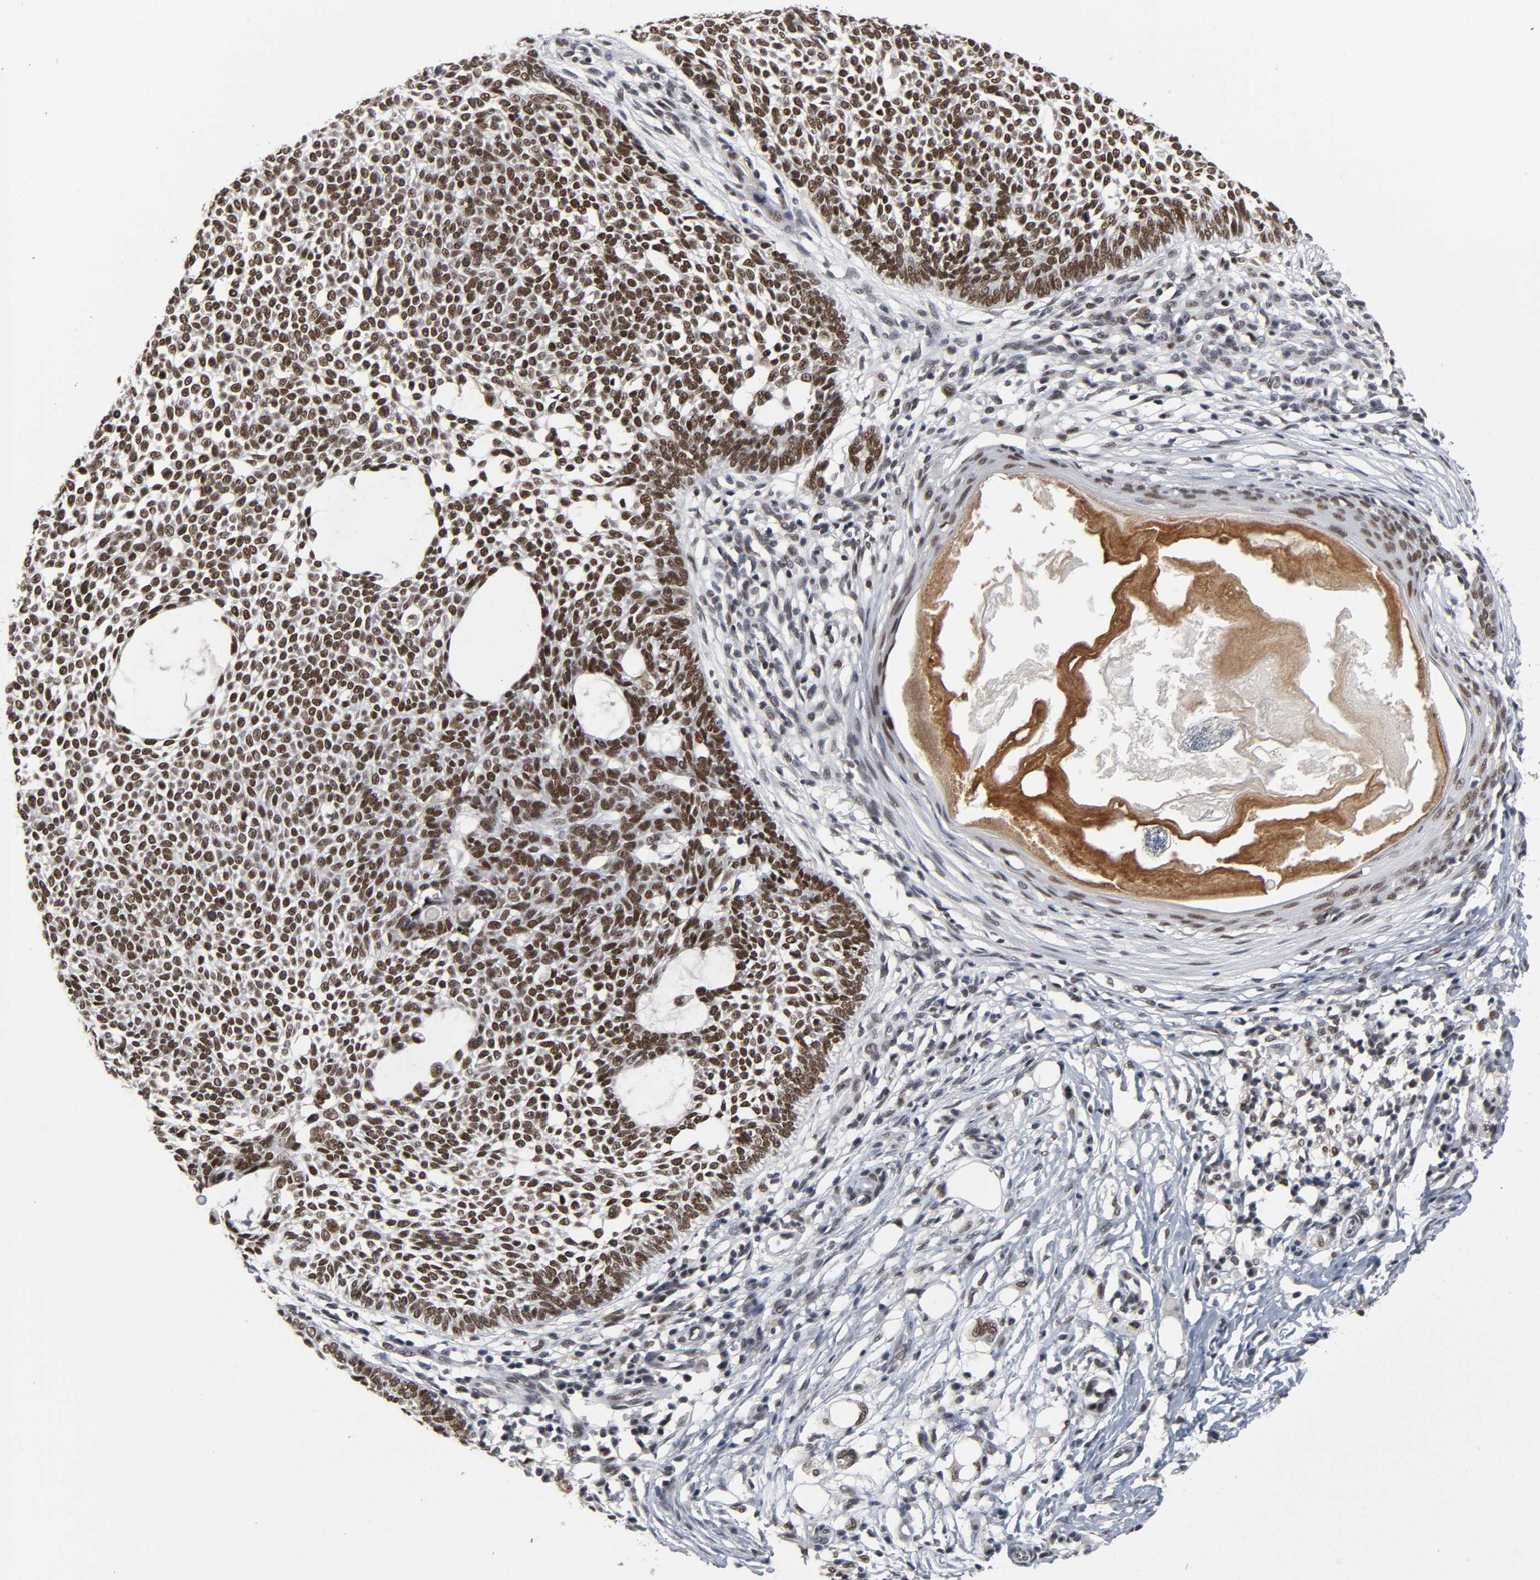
{"staining": {"intensity": "strong", "quantity": ">75%", "location": "nuclear"}, "tissue": "skin cancer", "cell_type": "Tumor cells", "image_type": "cancer", "snomed": [{"axis": "morphology", "description": "Normal tissue, NOS"}, {"axis": "morphology", "description": "Basal cell carcinoma"}, {"axis": "topography", "description": "Skin"}], "caption": "High-magnification brightfield microscopy of skin cancer stained with DAB (brown) and counterstained with hematoxylin (blue). tumor cells exhibit strong nuclear positivity is appreciated in about>75% of cells.", "gene": "TRIM33", "patient": {"sex": "male", "age": 87}}